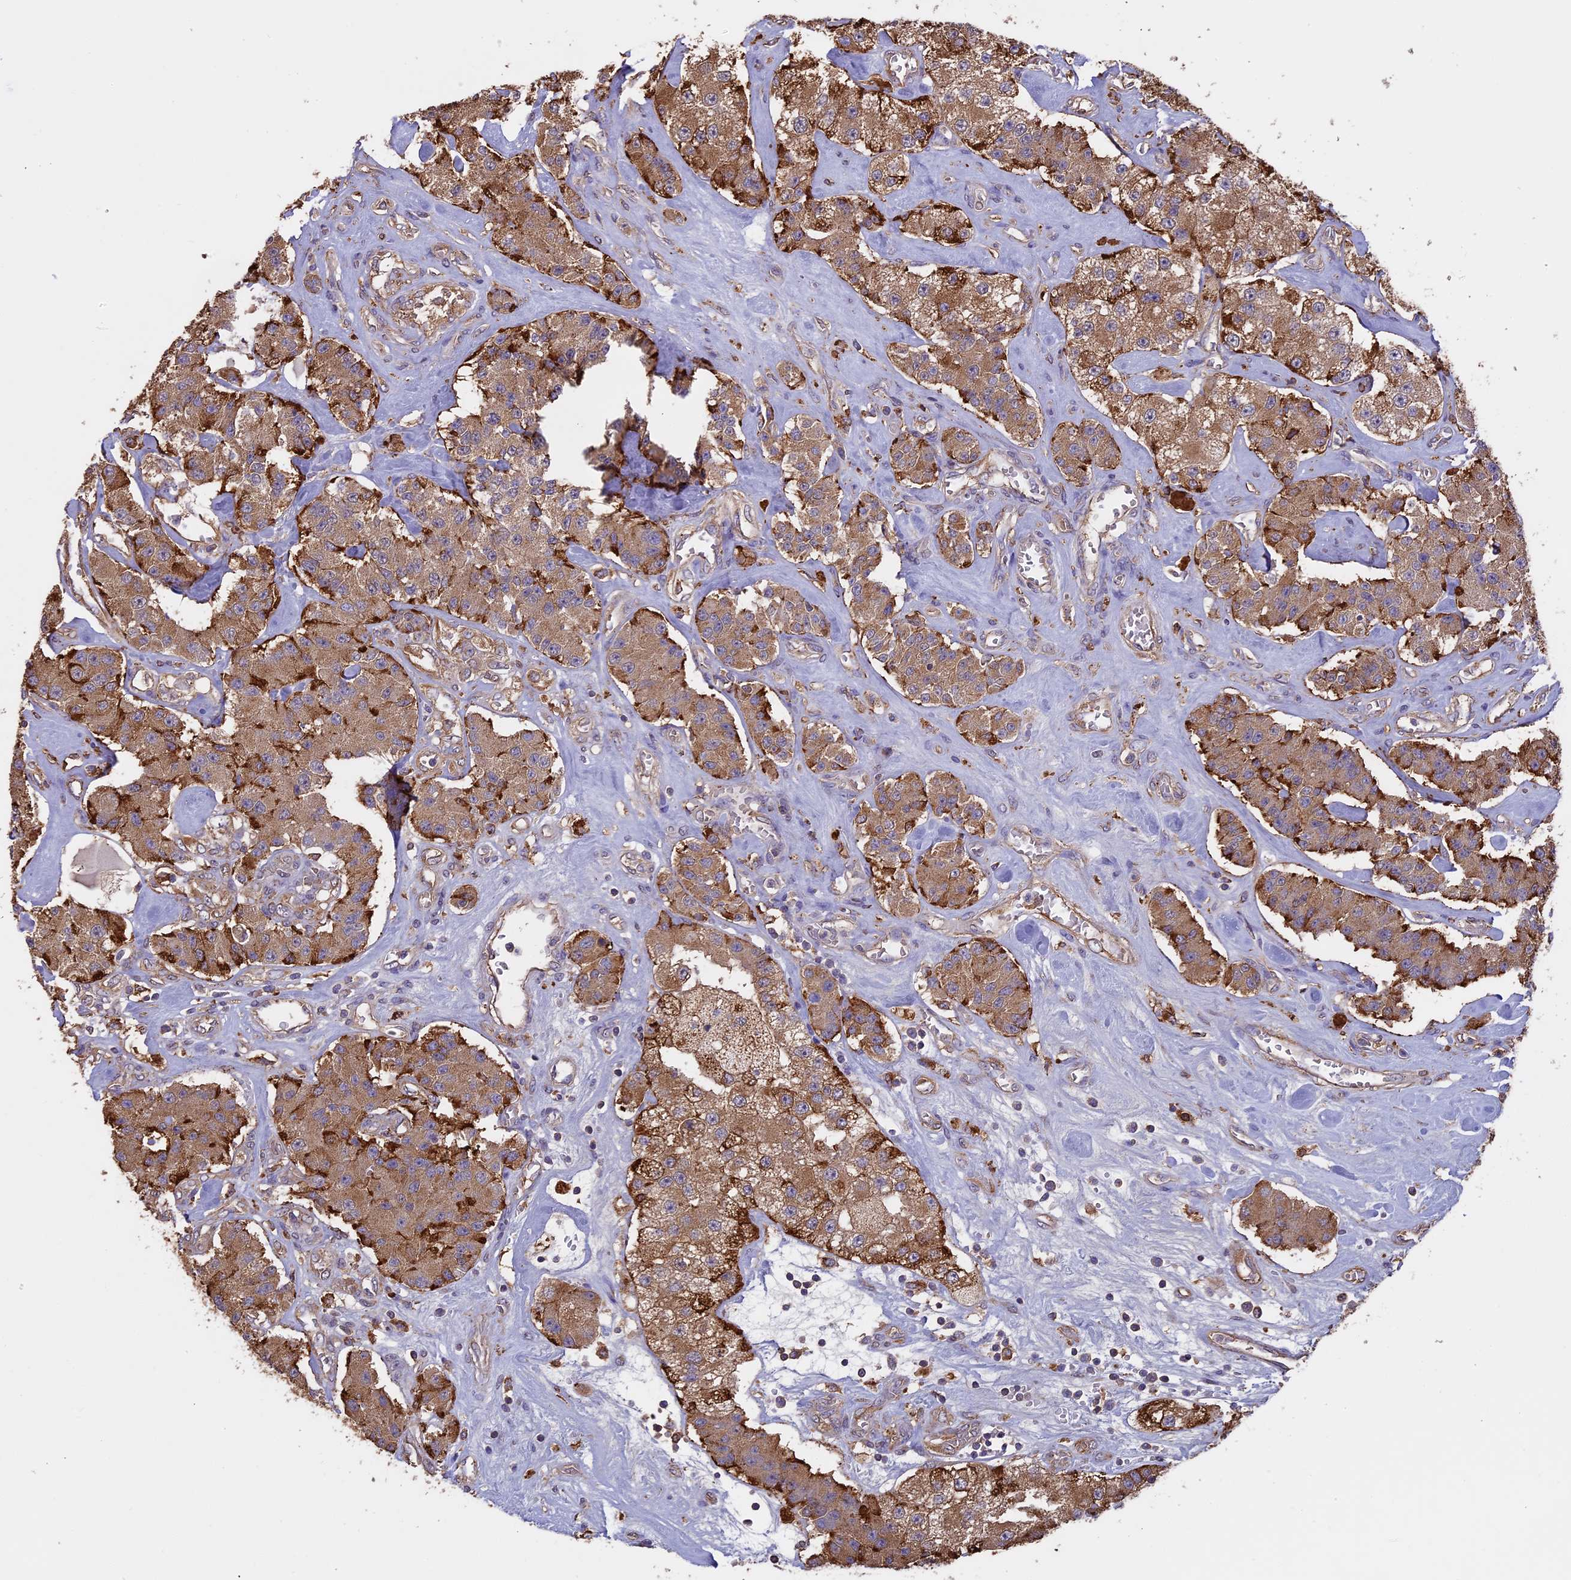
{"staining": {"intensity": "strong", "quantity": "<25%", "location": "cytoplasmic/membranous"}, "tissue": "carcinoid", "cell_type": "Tumor cells", "image_type": "cancer", "snomed": [{"axis": "morphology", "description": "Carcinoid, malignant, NOS"}, {"axis": "topography", "description": "Pancreas"}], "caption": "Brown immunohistochemical staining in human carcinoid displays strong cytoplasmic/membranous positivity in approximately <25% of tumor cells.", "gene": "ARHGAP19", "patient": {"sex": "male", "age": 41}}